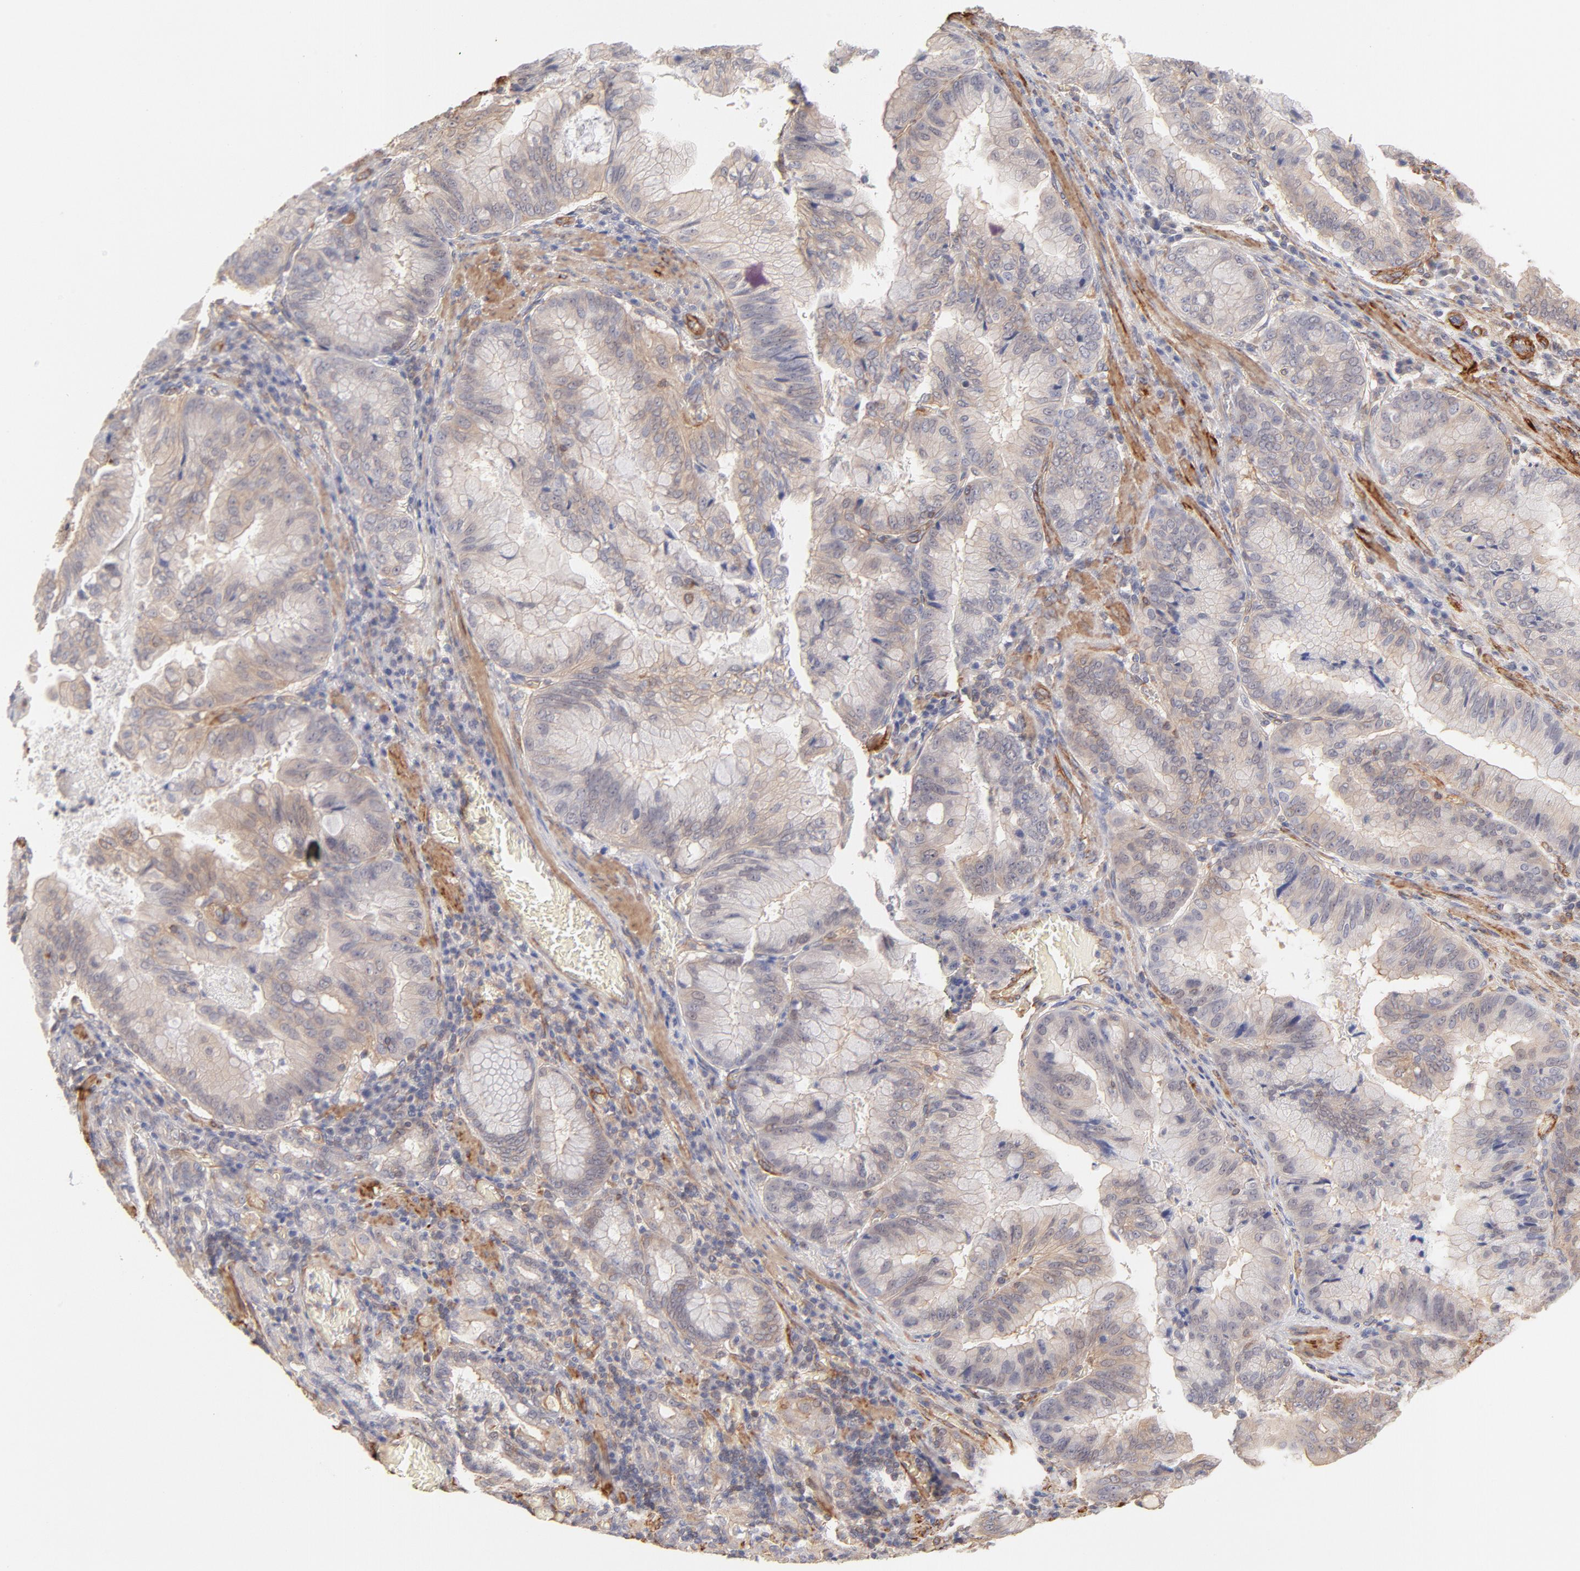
{"staining": {"intensity": "weak", "quantity": "25%-75%", "location": "cytoplasmic/membranous"}, "tissue": "stomach cancer", "cell_type": "Tumor cells", "image_type": "cancer", "snomed": [{"axis": "morphology", "description": "Adenocarcinoma, NOS"}, {"axis": "topography", "description": "Stomach, upper"}], "caption": "Tumor cells reveal low levels of weak cytoplasmic/membranous expression in about 25%-75% of cells in human adenocarcinoma (stomach). (DAB = brown stain, brightfield microscopy at high magnification).", "gene": "LDLRAP1", "patient": {"sex": "male", "age": 80}}